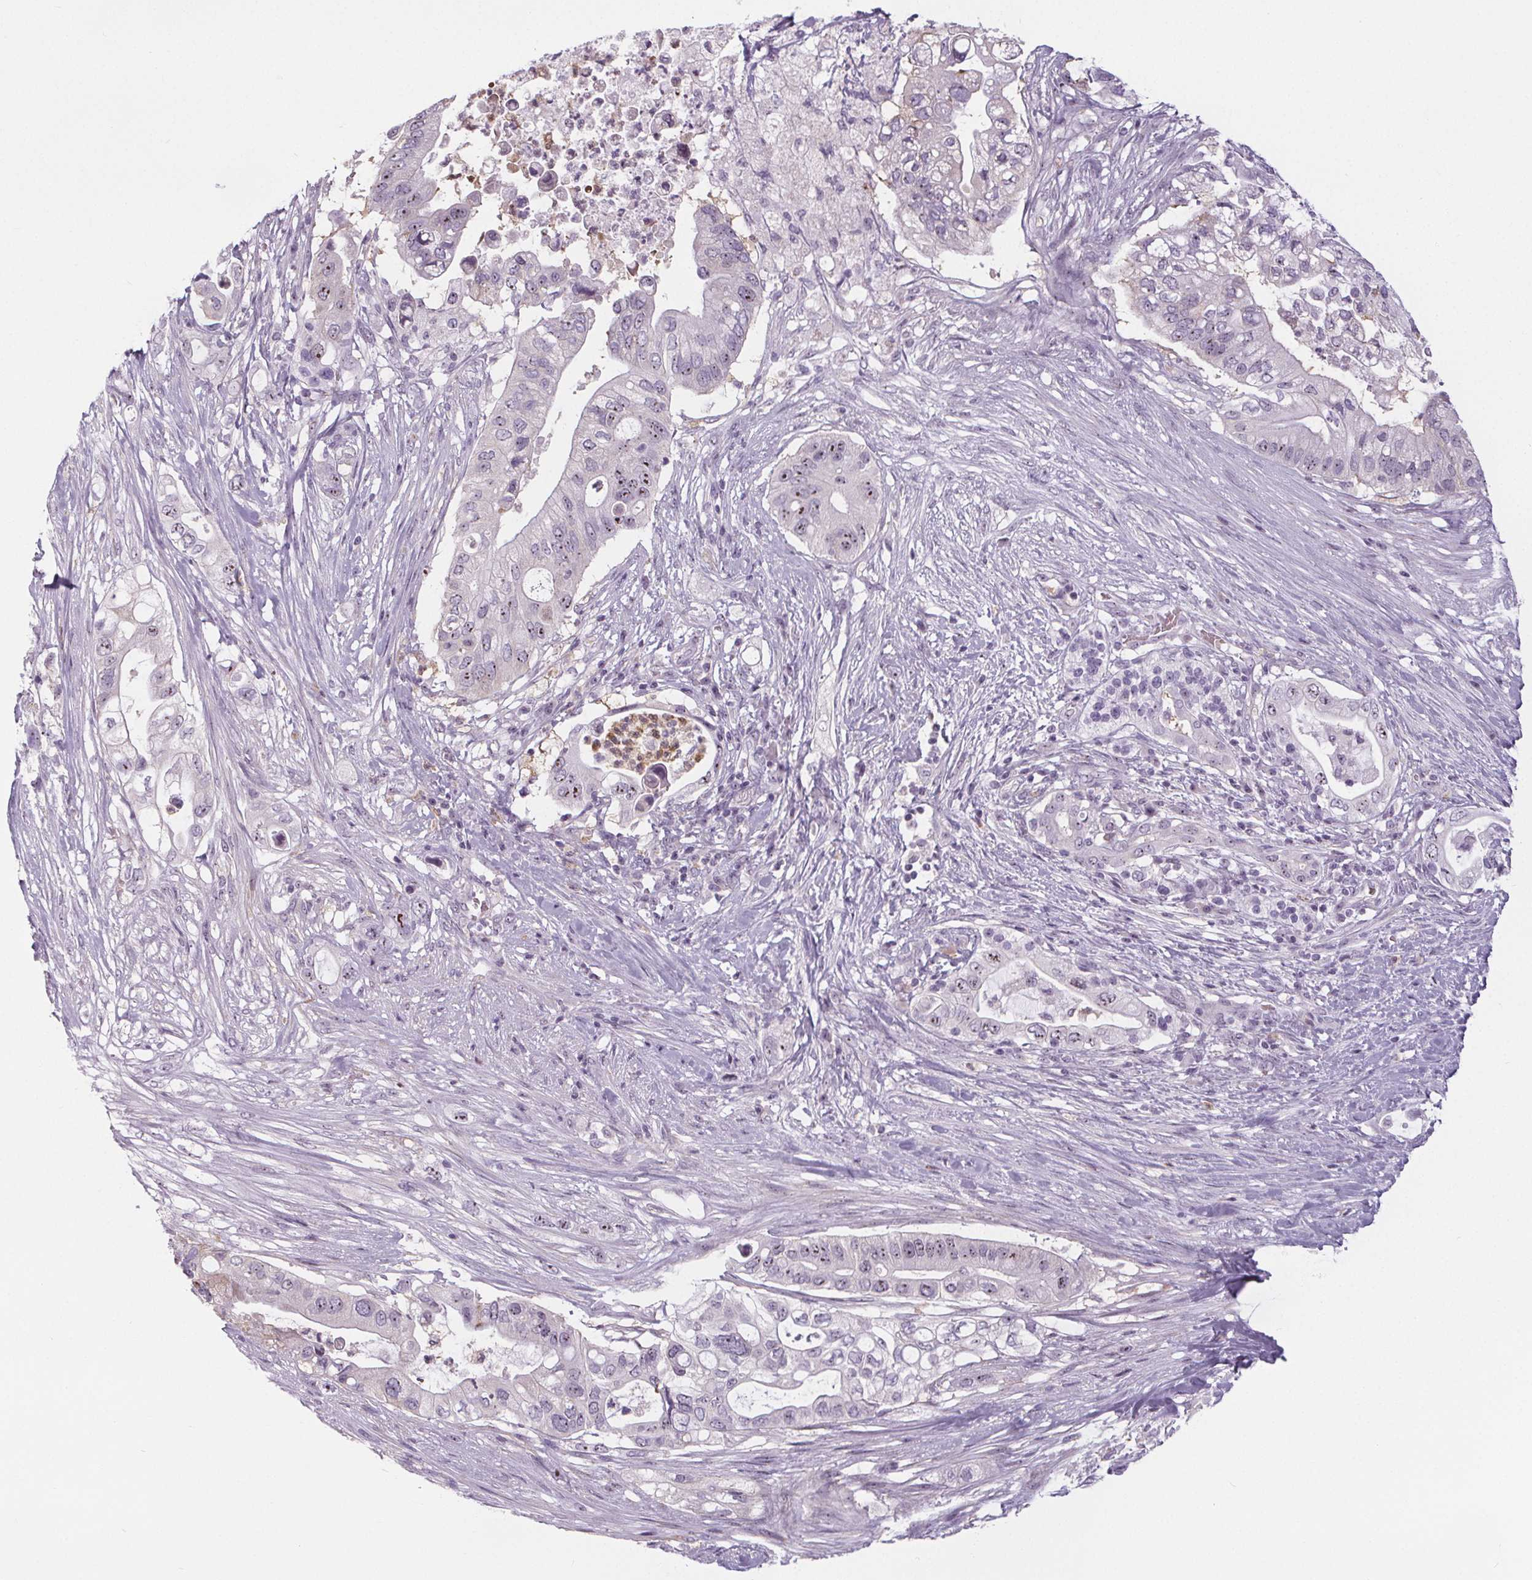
{"staining": {"intensity": "moderate", "quantity": "25%-75%", "location": "nuclear"}, "tissue": "pancreatic cancer", "cell_type": "Tumor cells", "image_type": "cancer", "snomed": [{"axis": "morphology", "description": "Adenocarcinoma, NOS"}, {"axis": "topography", "description": "Pancreas"}], "caption": "A histopathology image of pancreatic cancer (adenocarcinoma) stained for a protein demonstrates moderate nuclear brown staining in tumor cells. The protein of interest is shown in brown color, while the nuclei are stained blue.", "gene": "NOLC1", "patient": {"sex": "female", "age": 72}}